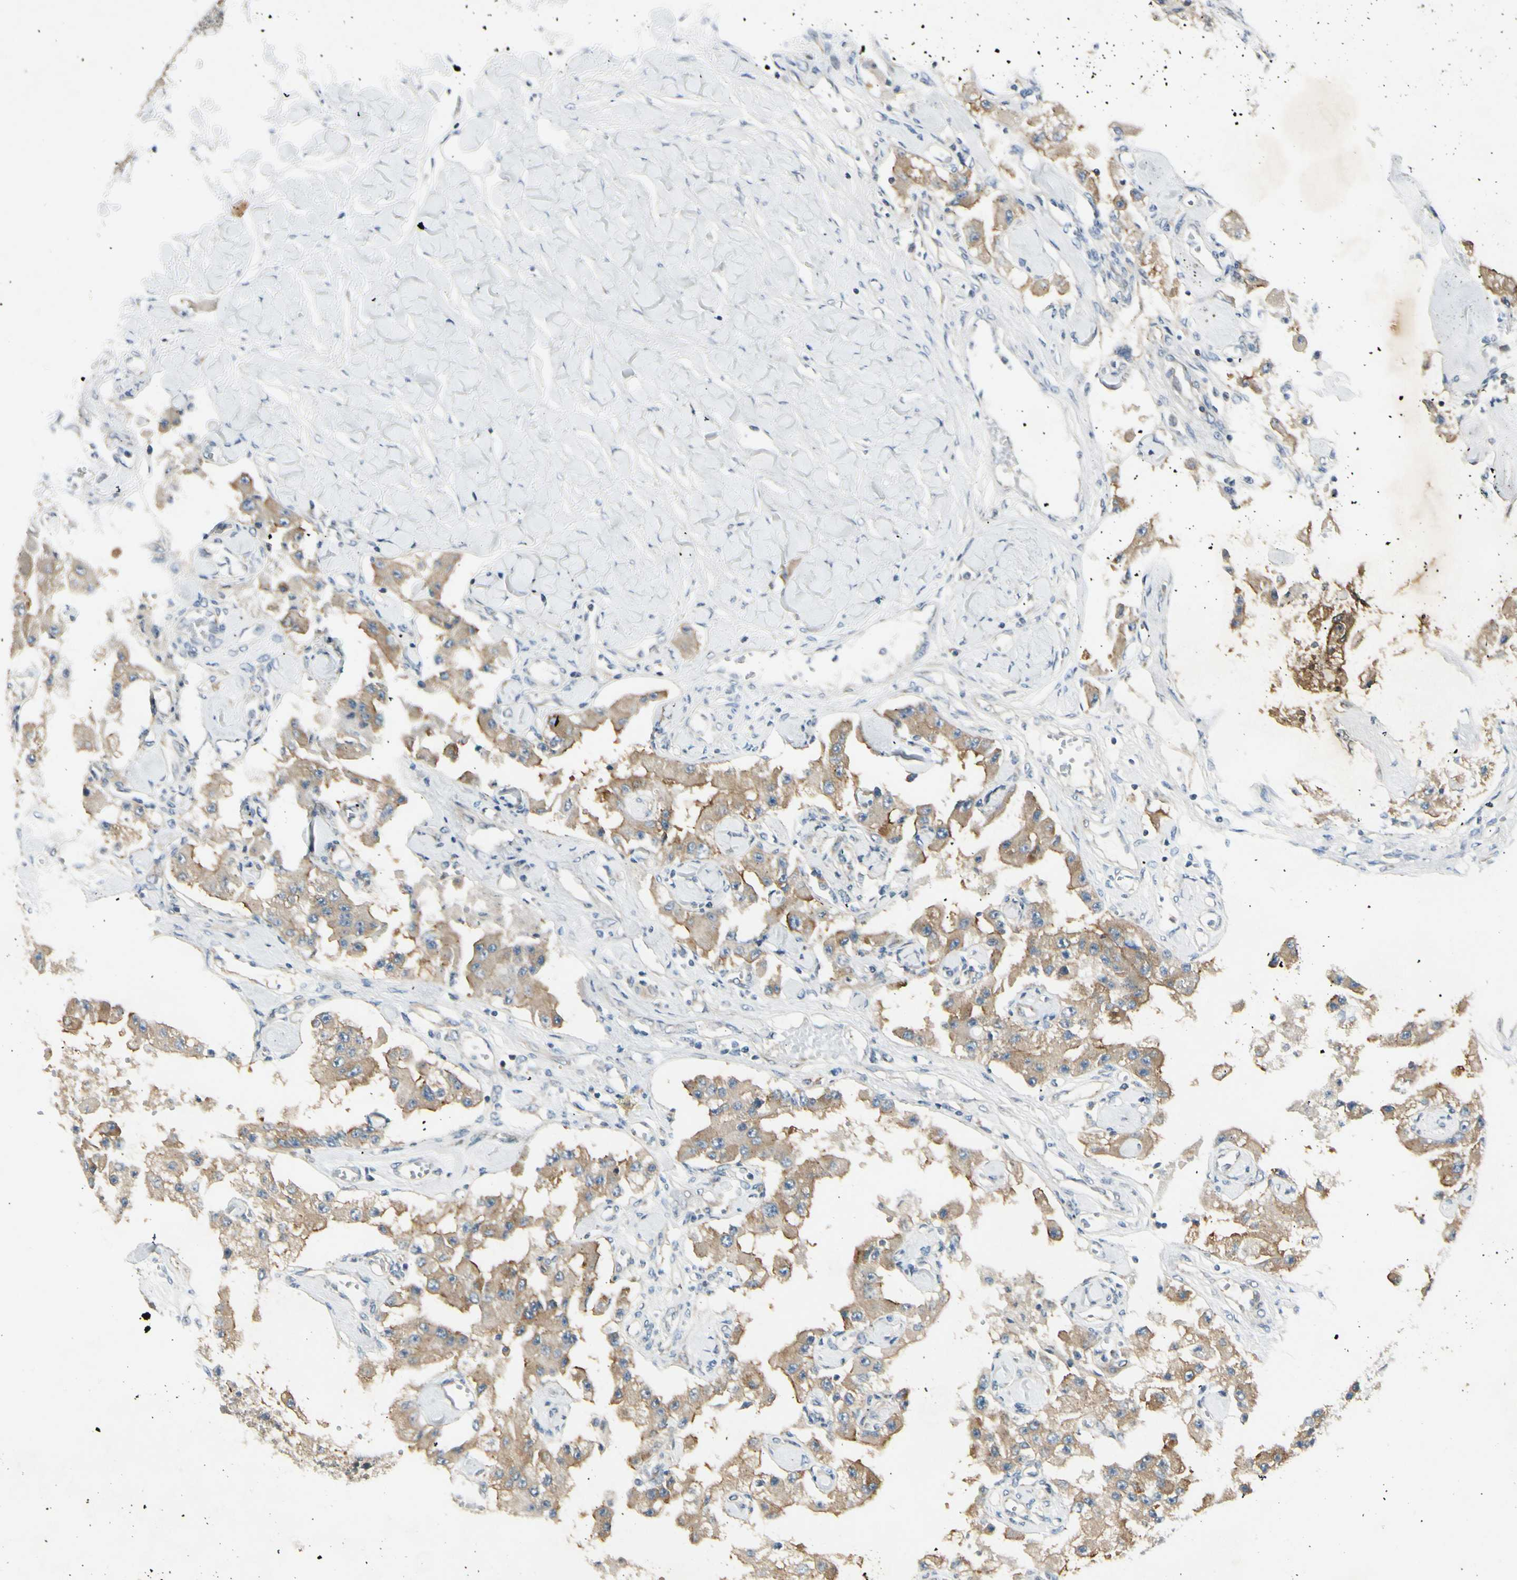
{"staining": {"intensity": "moderate", "quantity": ">75%", "location": "cytoplasmic/membranous"}, "tissue": "carcinoid", "cell_type": "Tumor cells", "image_type": "cancer", "snomed": [{"axis": "morphology", "description": "Carcinoid, malignant, NOS"}, {"axis": "topography", "description": "Pancreas"}], "caption": "Human carcinoid (malignant) stained for a protein (brown) reveals moderate cytoplasmic/membranous positive positivity in approximately >75% of tumor cells.", "gene": "MANSC1", "patient": {"sex": "male", "age": 41}}